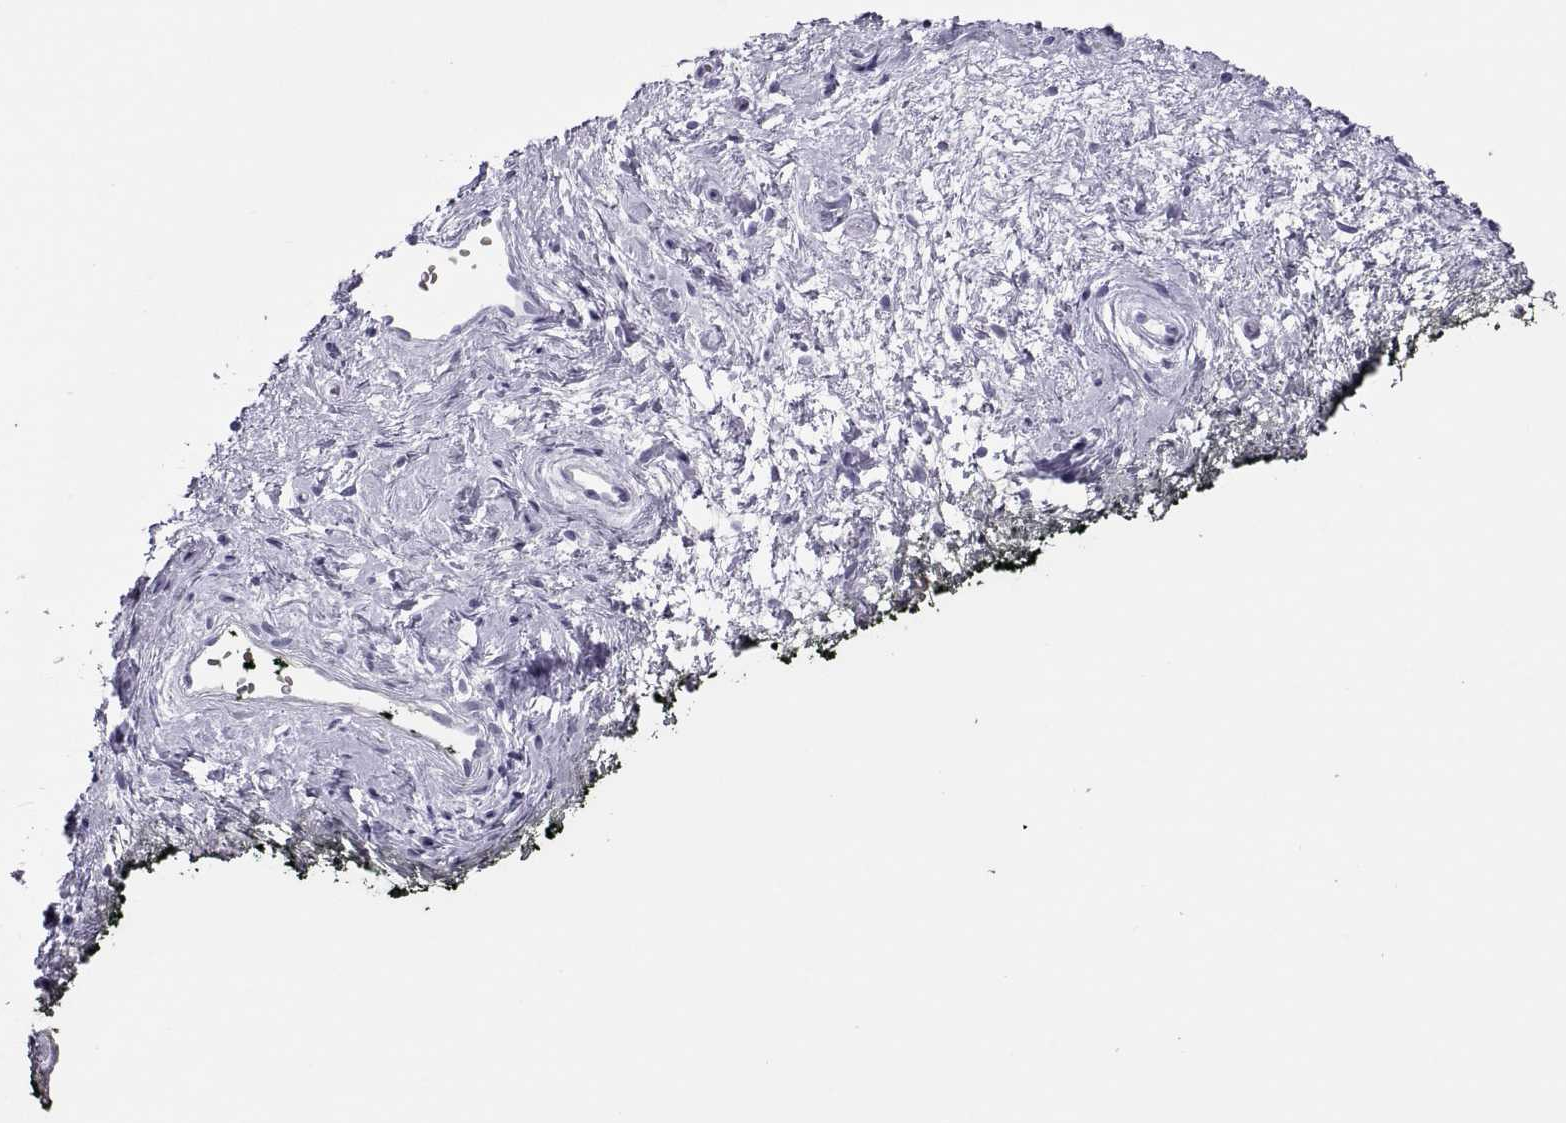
{"staining": {"intensity": "negative", "quantity": "none", "location": "none"}, "tissue": "vagina", "cell_type": "Squamous epithelial cells", "image_type": "normal", "snomed": [{"axis": "morphology", "description": "Normal tissue, NOS"}, {"axis": "topography", "description": "Vagina"}], "caption": "Immunohistochemistry (IHC) photomicrograph of benign human vagina stained for a protein (brown), which demonstrates no expression in squamous epithelial cells.", "gene": "SEMG1", "patient": {"sex": "female", "age": 47}}